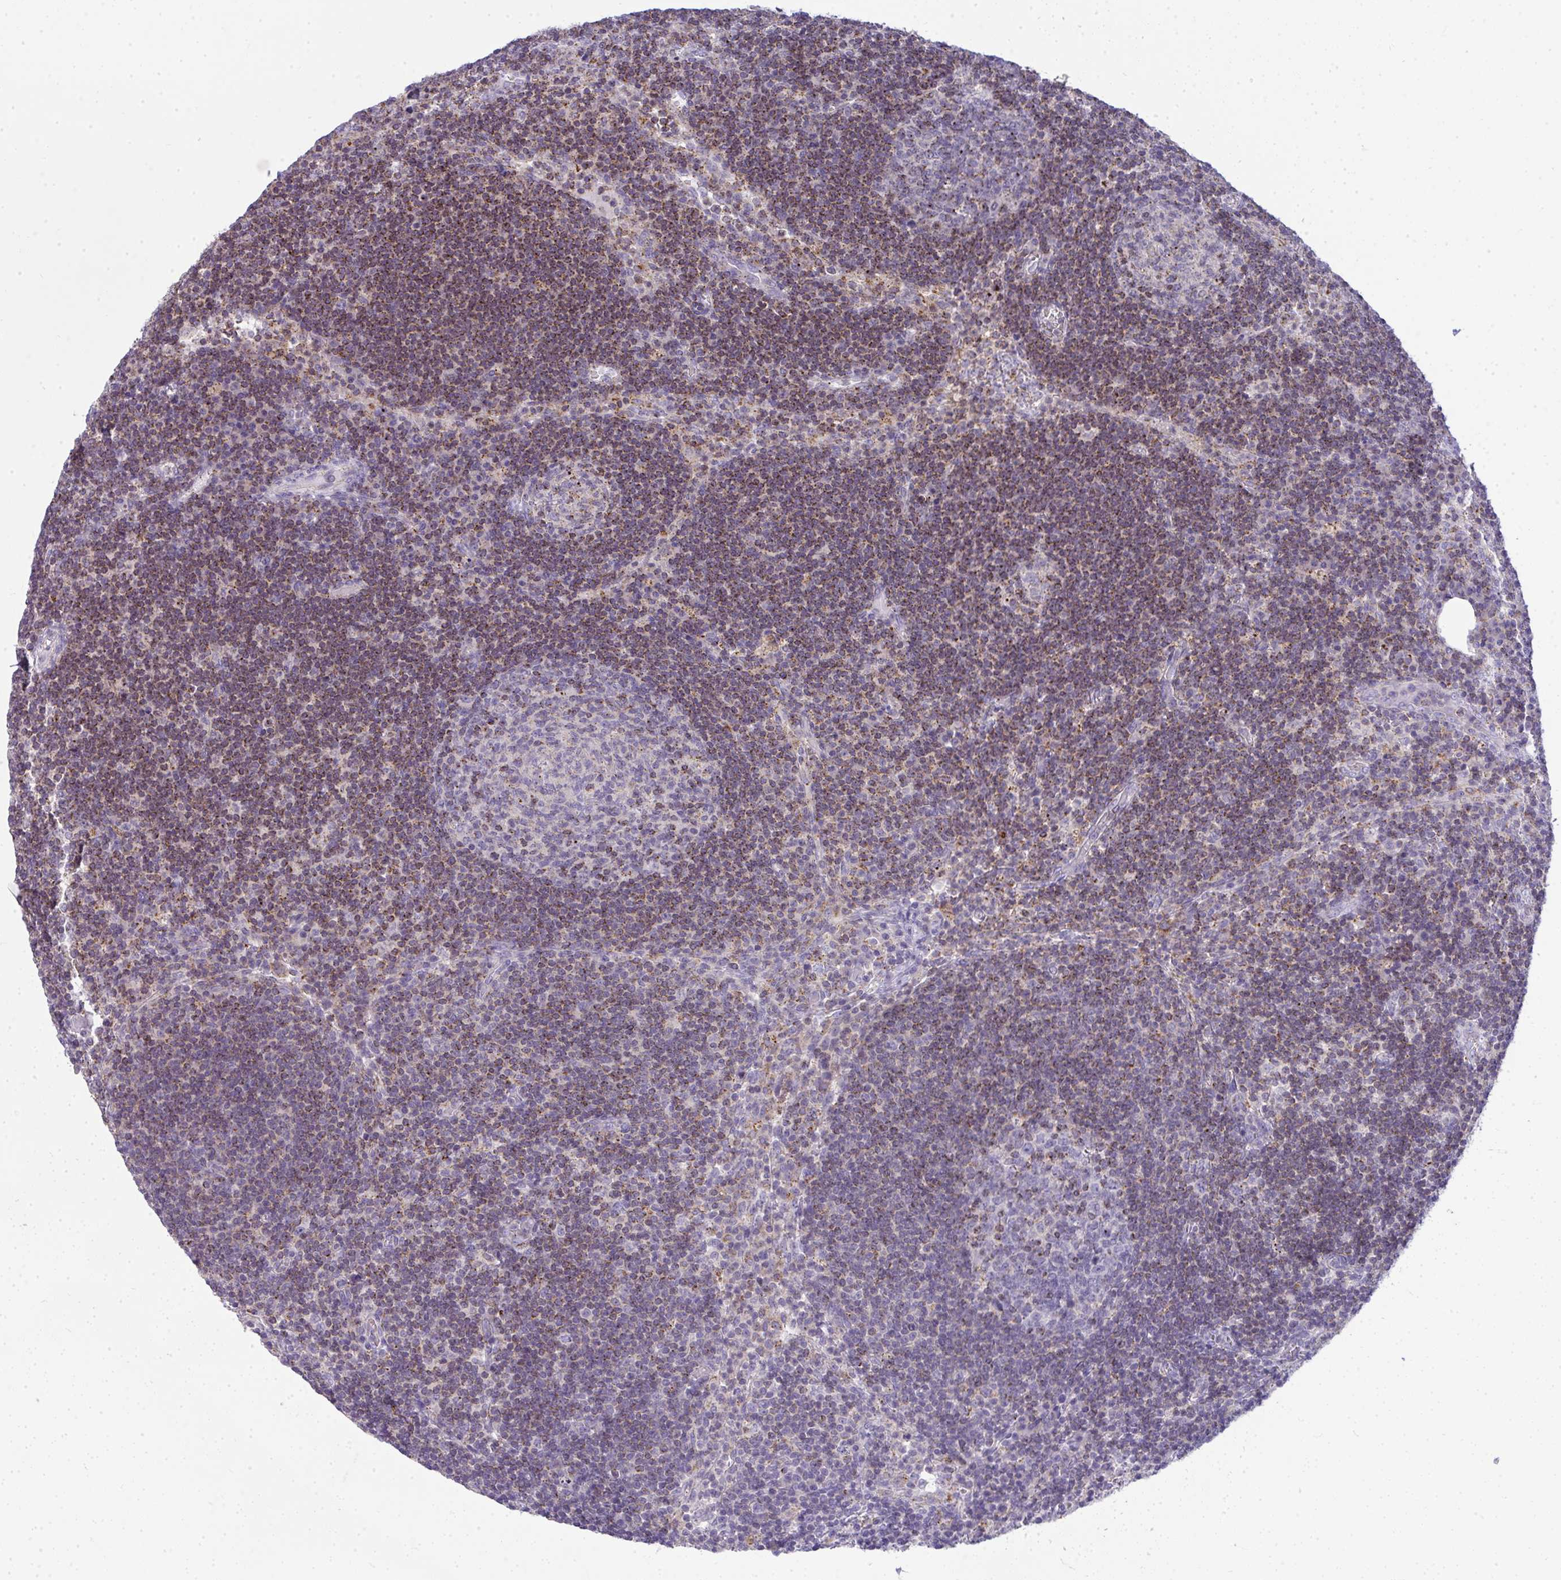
{"staining": {"intensity": "weak", "quantity": "<25%", "location": "cytoplasmic/membranous"}, "tissue": "lymph node", "cell_type": "Germinal center cells", "image_type": "normal", "snomed": [{"axis": "morphology", "description": "Normal tissue, NOS"}, {"axis": "topography", "description": "Lymph node"}], "caption": "IHC image of unremarkable lymph node: human lymph node stained with DAB (3,3'-diaminobenzidine) demonstrates no significant protein expression in germinal center cells.", "gene": "VPS4B", "patient": {"sex": "male", "age": 67}}